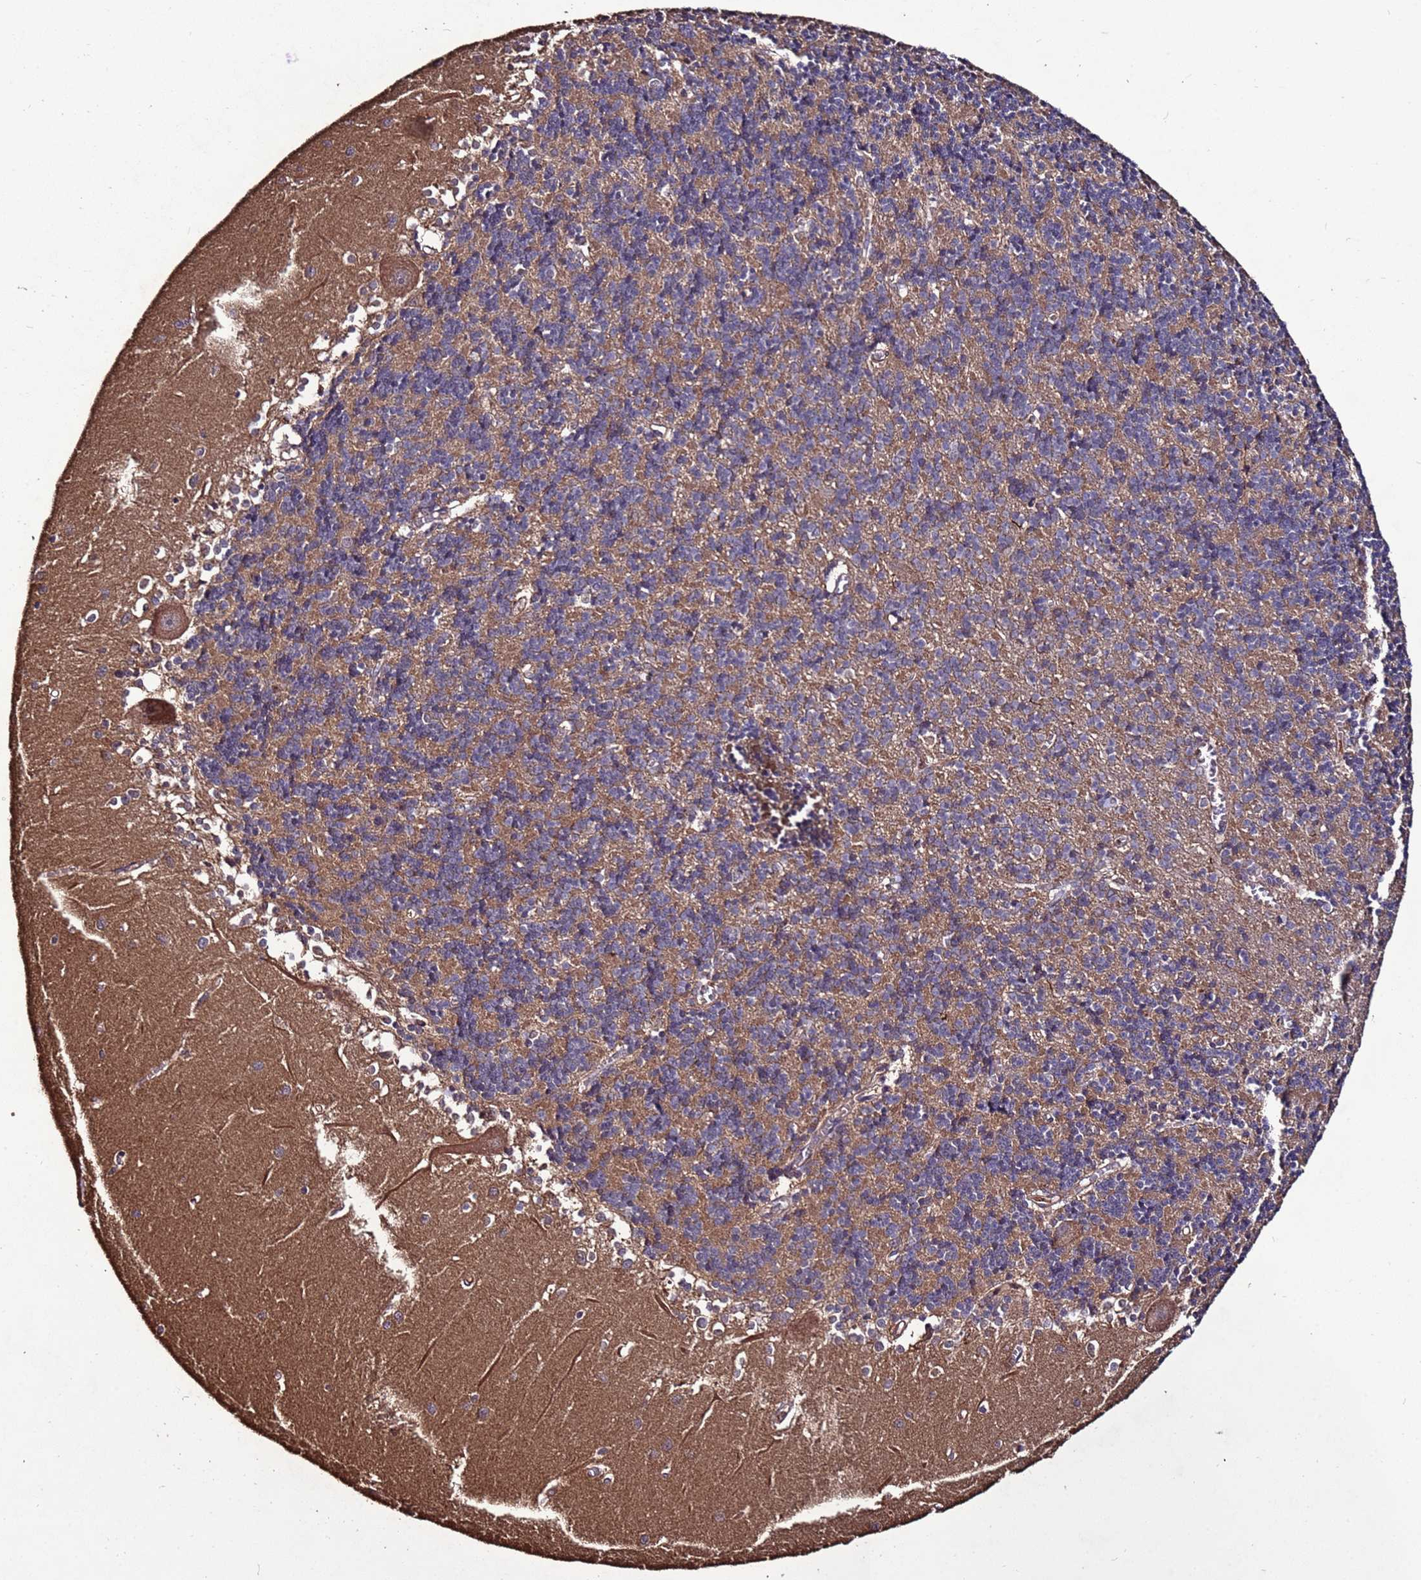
{"staining": {"intensity": "moderate", "quantity": "25%-75%", "location": "cytoplasmic/membranous"}, "tissue": "cerebellum", "cell_type": "Cells in granular layer", "image_type": "normal", "snomed": [{"axis": "morphology", "description": "Normal tissue, NOS"}, {"axis": "topography", "description": "Cerebellum"}], "caption": "A brown stain highlights moderate cytoplasmic/membranous staining of a protein in cells in granular layer of unremarkable human cerebellum. (DAB IHC, brown staining for protein, blue staining for nuclei).", "gene": "RPS15A", "patient": {"sex": "male", "age": 37}}